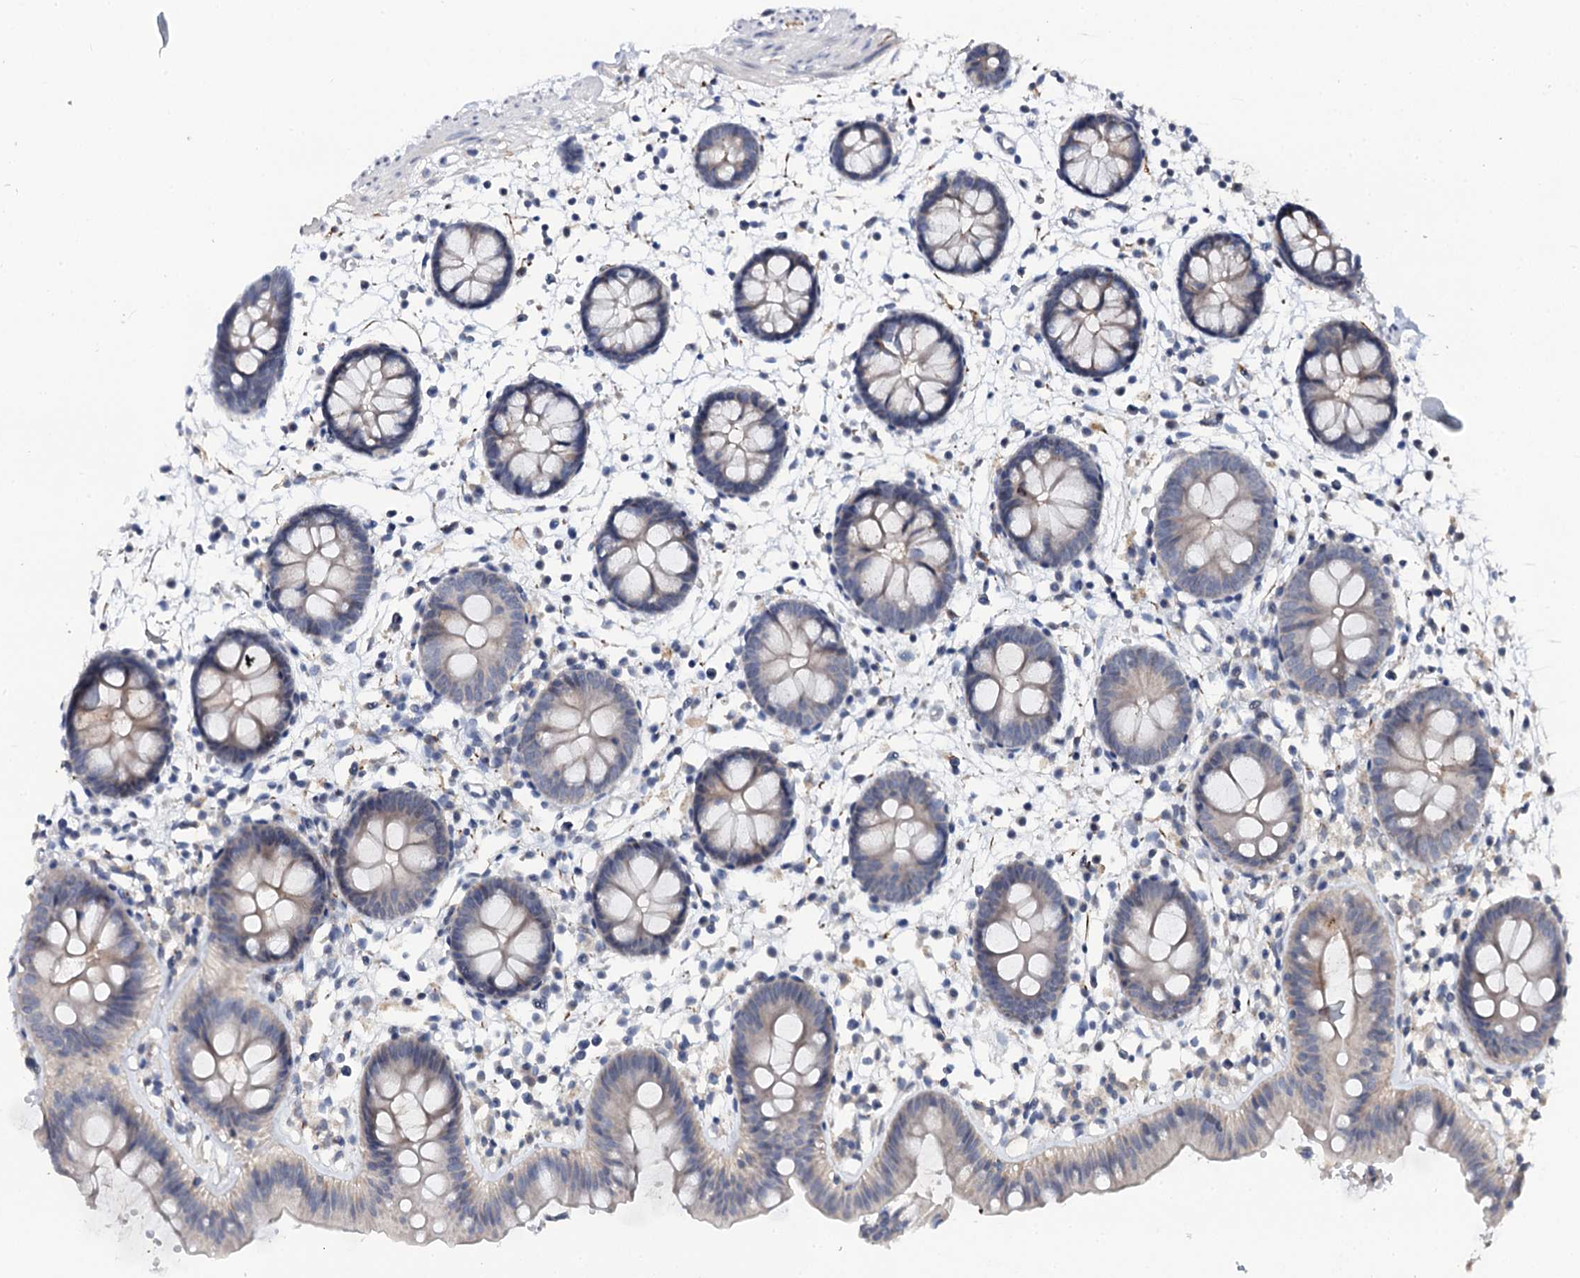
{"staining": {"intensity": "negative", "quantity": "none", "location": "none"}, "tissue": "colon", "cell_type": "Endothelial cells", "image_type": "normal", "snomed": [{"axis": "morphology", "description": "Normal tissue, NOS"}, {"axis": "topography", "description": "Colon"}], "caption": "Histopathology image shows no significant protein positivity in endothelial cells of normal colon. (DAB (3,3'-diaminobenzidine) IHC, high magnification).", "gene": "NALF1", "patient": {"sex": "male", "age": 56}}